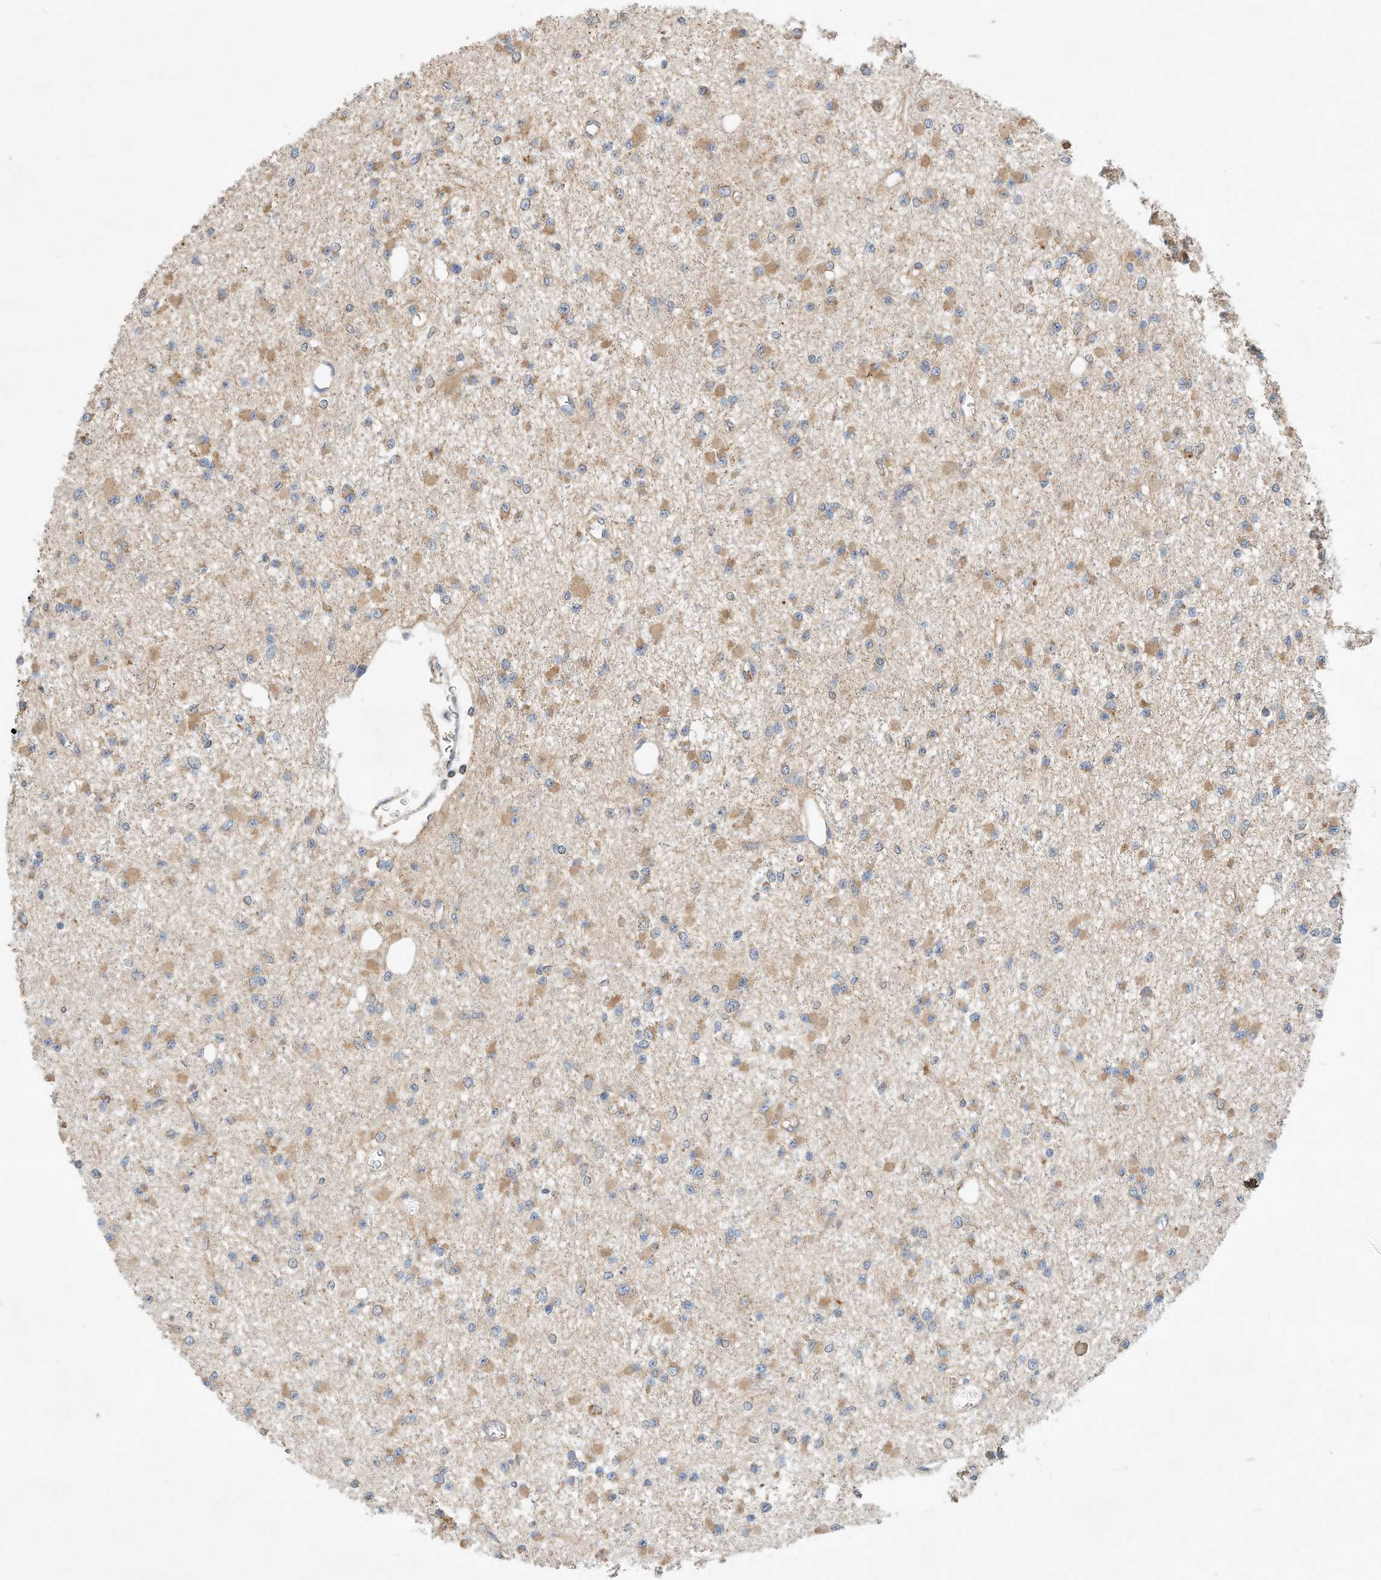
{"staining": {"intensity": "moderate", "quantity": "25%-75%", "location": "cytoplasmic/membranous"}, "tissue": "glioma", "cell_type": "Tumor cells", "image_type": "cancer", "snomed": [{"axis": "morphology", "description": "Glioma, malignant, Low grade"}, {"axis": "topography", "description": "Brain"}], "caption": "Malignant glioma (low-grade) was stained to show a protein in brown. There is medium levels of moderate cytoplasmic/membranous positivity in about 25%-75% of tumor cells. (DAB = brown stain, brightfield microscopy at high magnification).", "gene": "CPAMD8", "patient": {"sex": "female", "age": 22}}